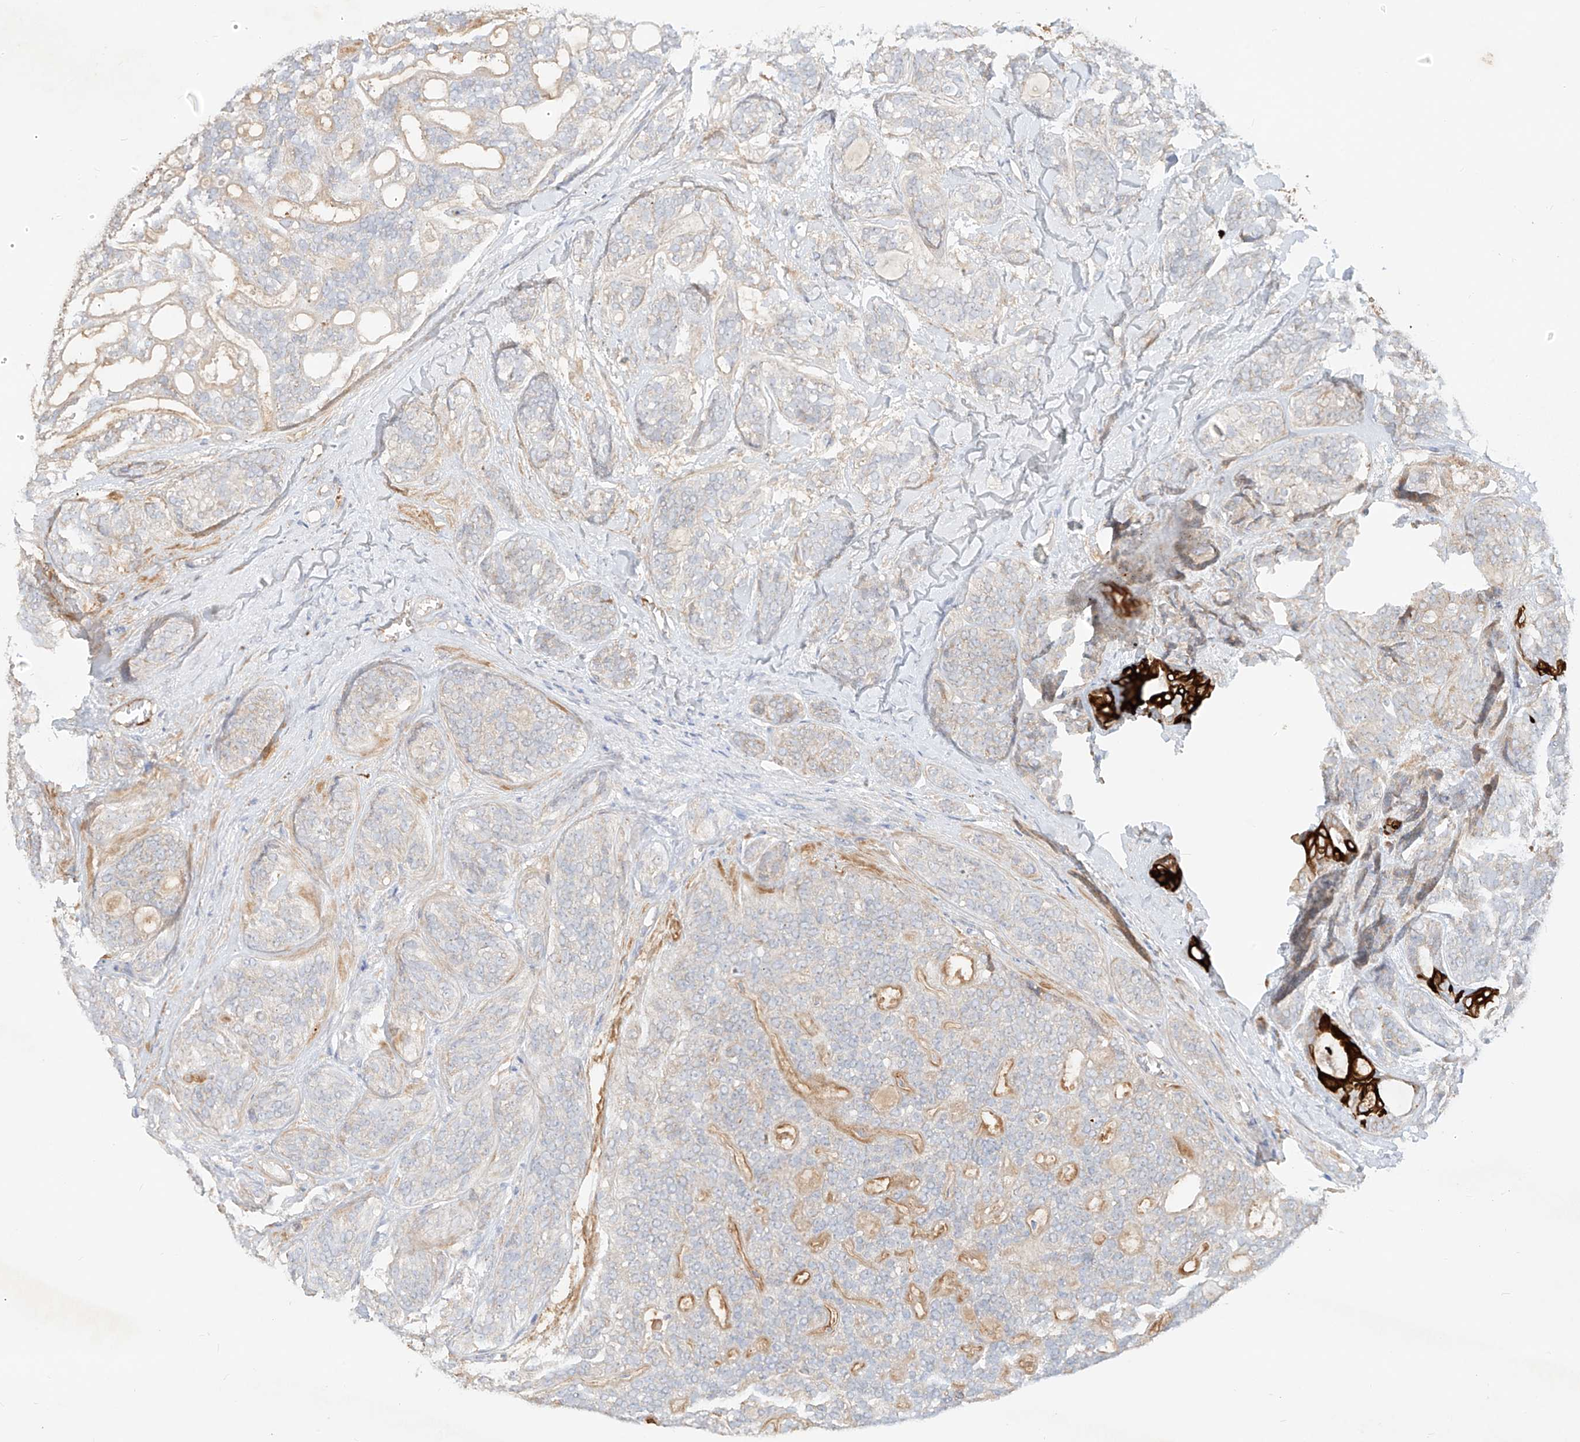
{"staining": {"intensity": "negative", "quantity": "none", "location": "none"}, "tissue": "head and neck cancer", "cell_type": "Tumor cells", "image_type": "cancer", "snomed": [{"axis": "morphology", "description": "Adenocarcinoma, NOS"}, {"axis": "topography", "description": "Head-Neck"}], "caption": "Immunohistochemical staining of human head and neck cancer (adenocarcinoma) exhibits no significant staining in tumor cells.", "gene": "KPNA7", "patient": {"sex": "male", "age": 66}}